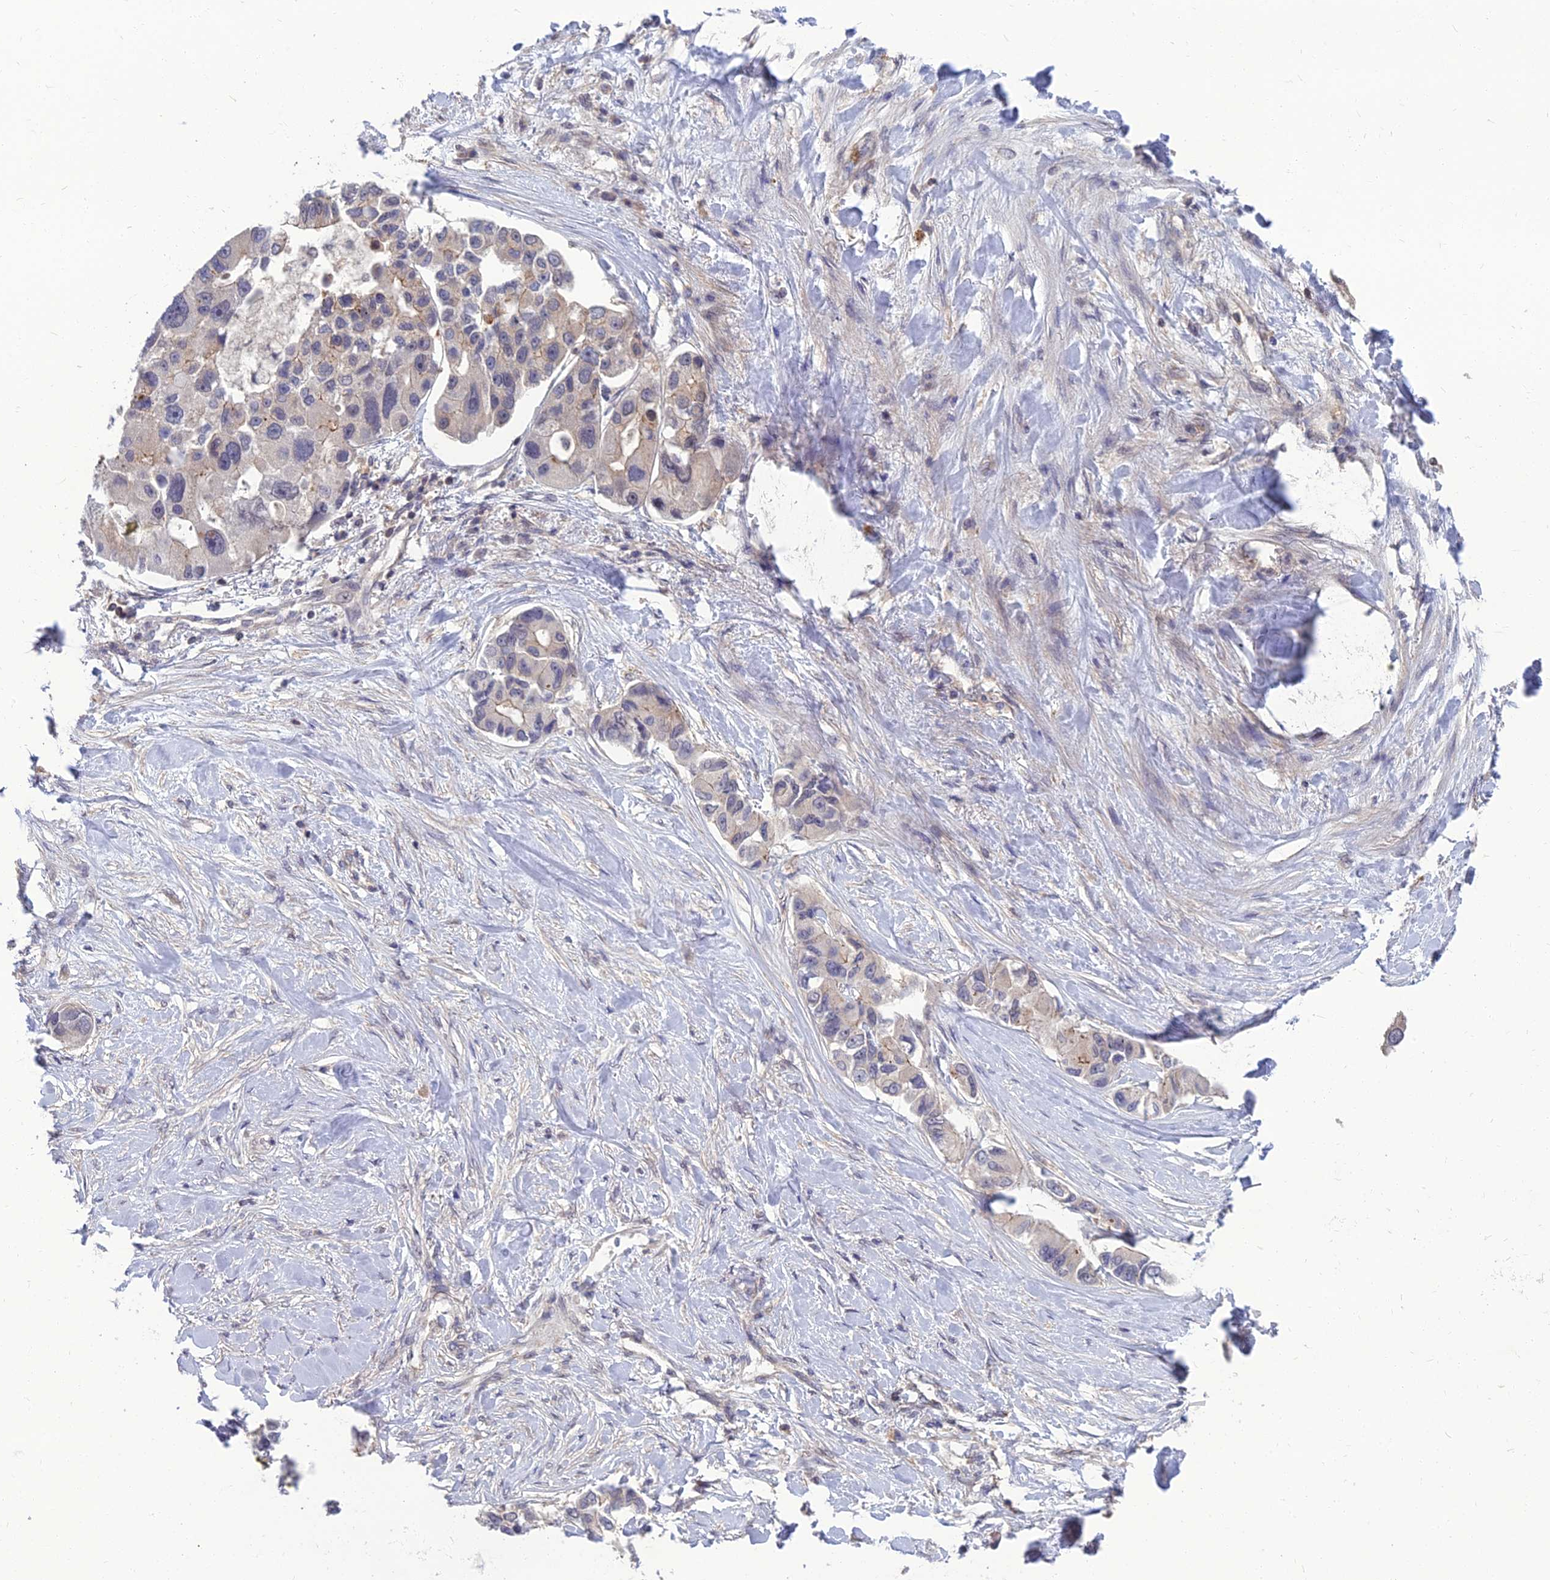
{"staining": {"intensity": "negative", "quantity": "none", "location": "none"}, "tissue": "lung cancer", "cell_type": "Tumor cells", "image_type": "cancer", "snomed": [{"axis": "morphology", "description": "Adenocarcinoma, NOS"}, {"axis": "topography", "description": "Lung"}], "caption": "Human lung adenocarcinoma stained for a protein using immunohistochemistry exhibits no positivity in tumor cells.", "gene": "OPA3", "patient": {"sex": "female", "age": 54}}